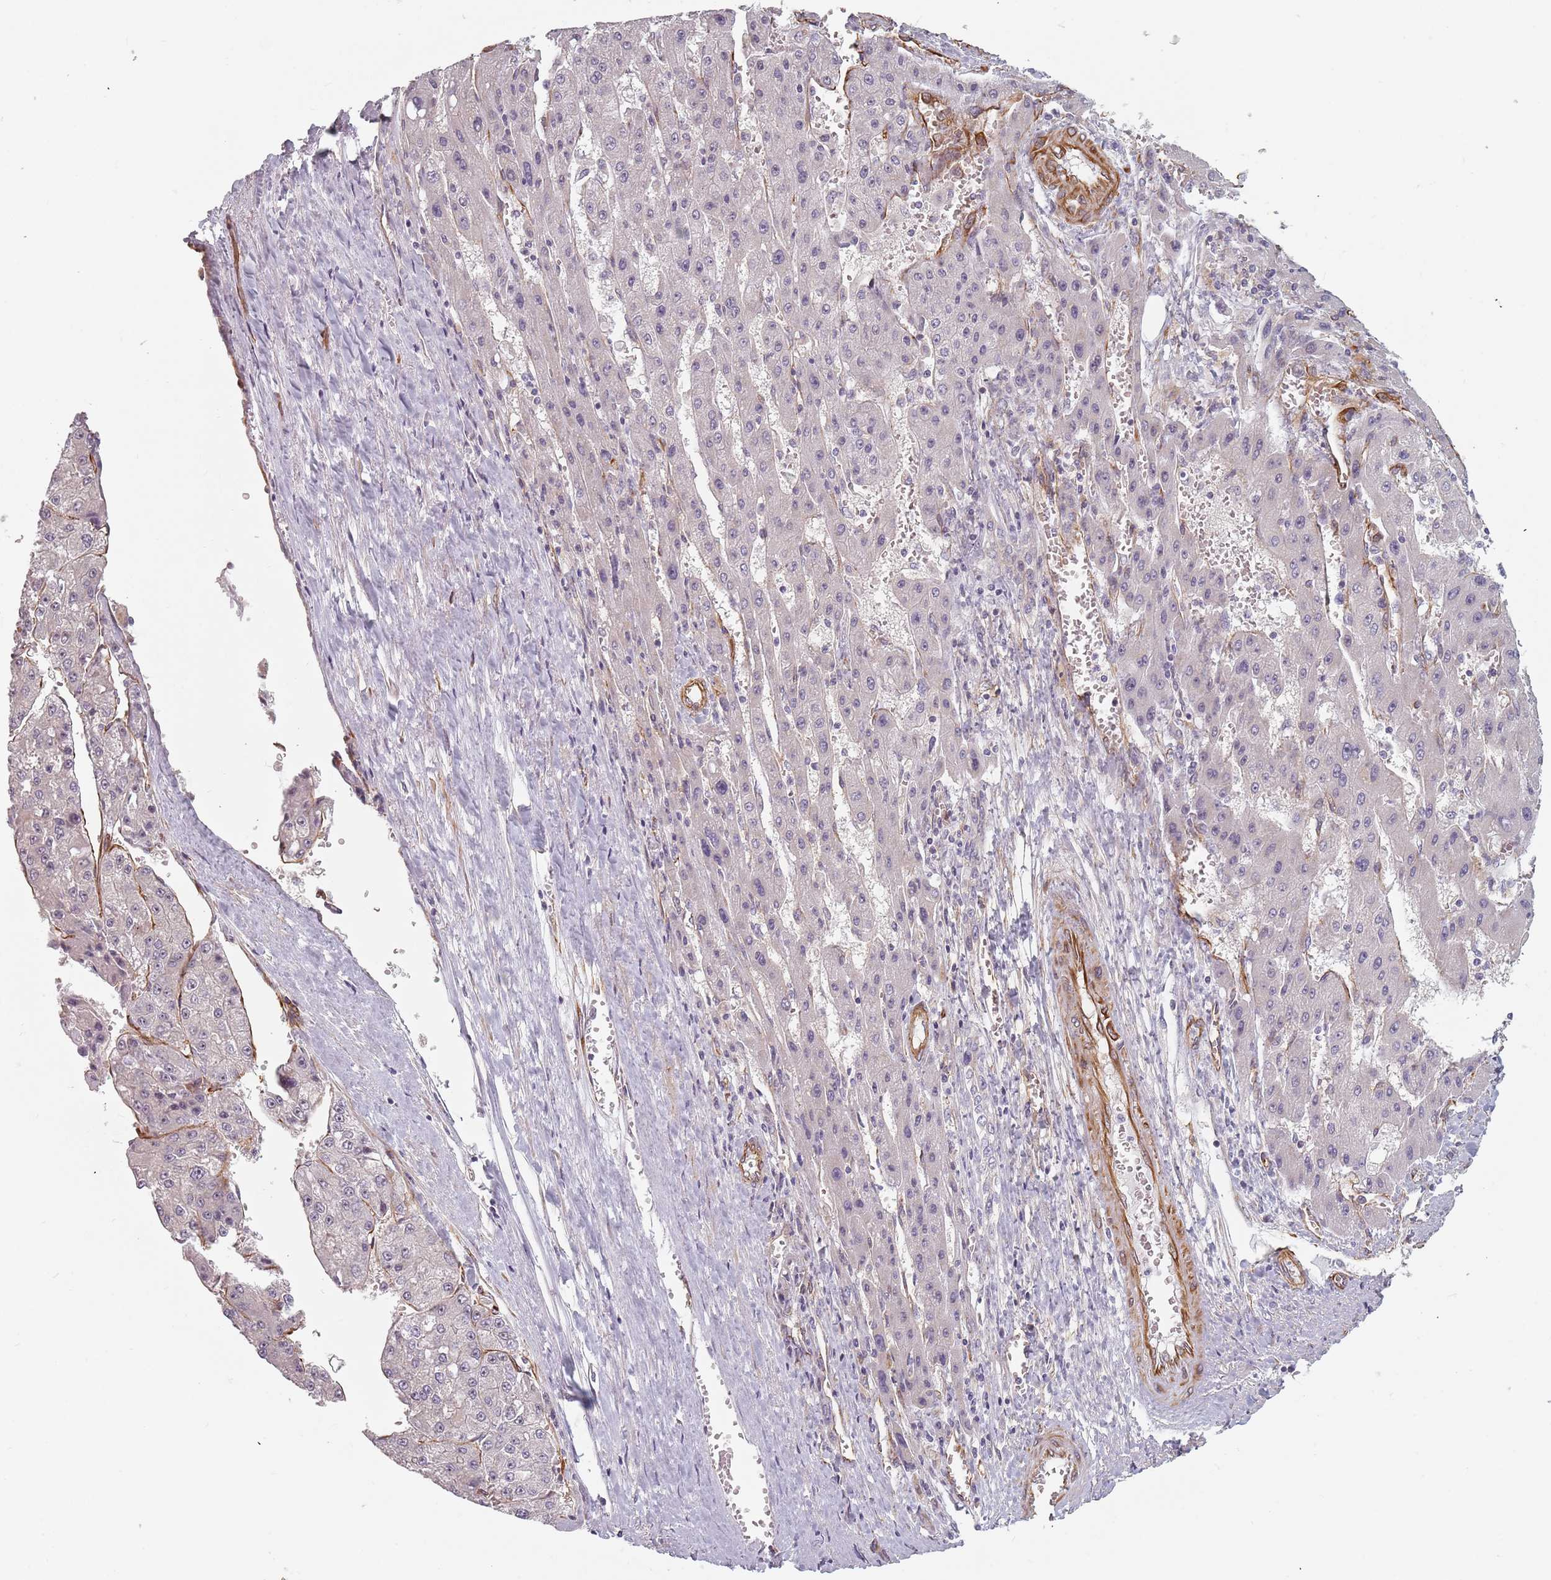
{"staining": {"intensity": "negative", "quantity": "none", "location": "none"}, "tissue": "liver cancer", "cell_type": "Tumor cells", "image_type": "cancer", "snomed": [{"axis": "morphology", "description": "Carcinoma, Hepatocellular, NOS"}, {"axis": "topography", "description": "Liver"}], "caption": "The immunohistochemistry (IHC) image has no significant expression in tumor cells of liver cancer tissue. (Stains: DAB IHC with hematoxylin counter stain, Microscopy: brightfield microscopy at high magnification).", "gene": "GAS2L3", "patient": {"sex": "female", "age": 73}}